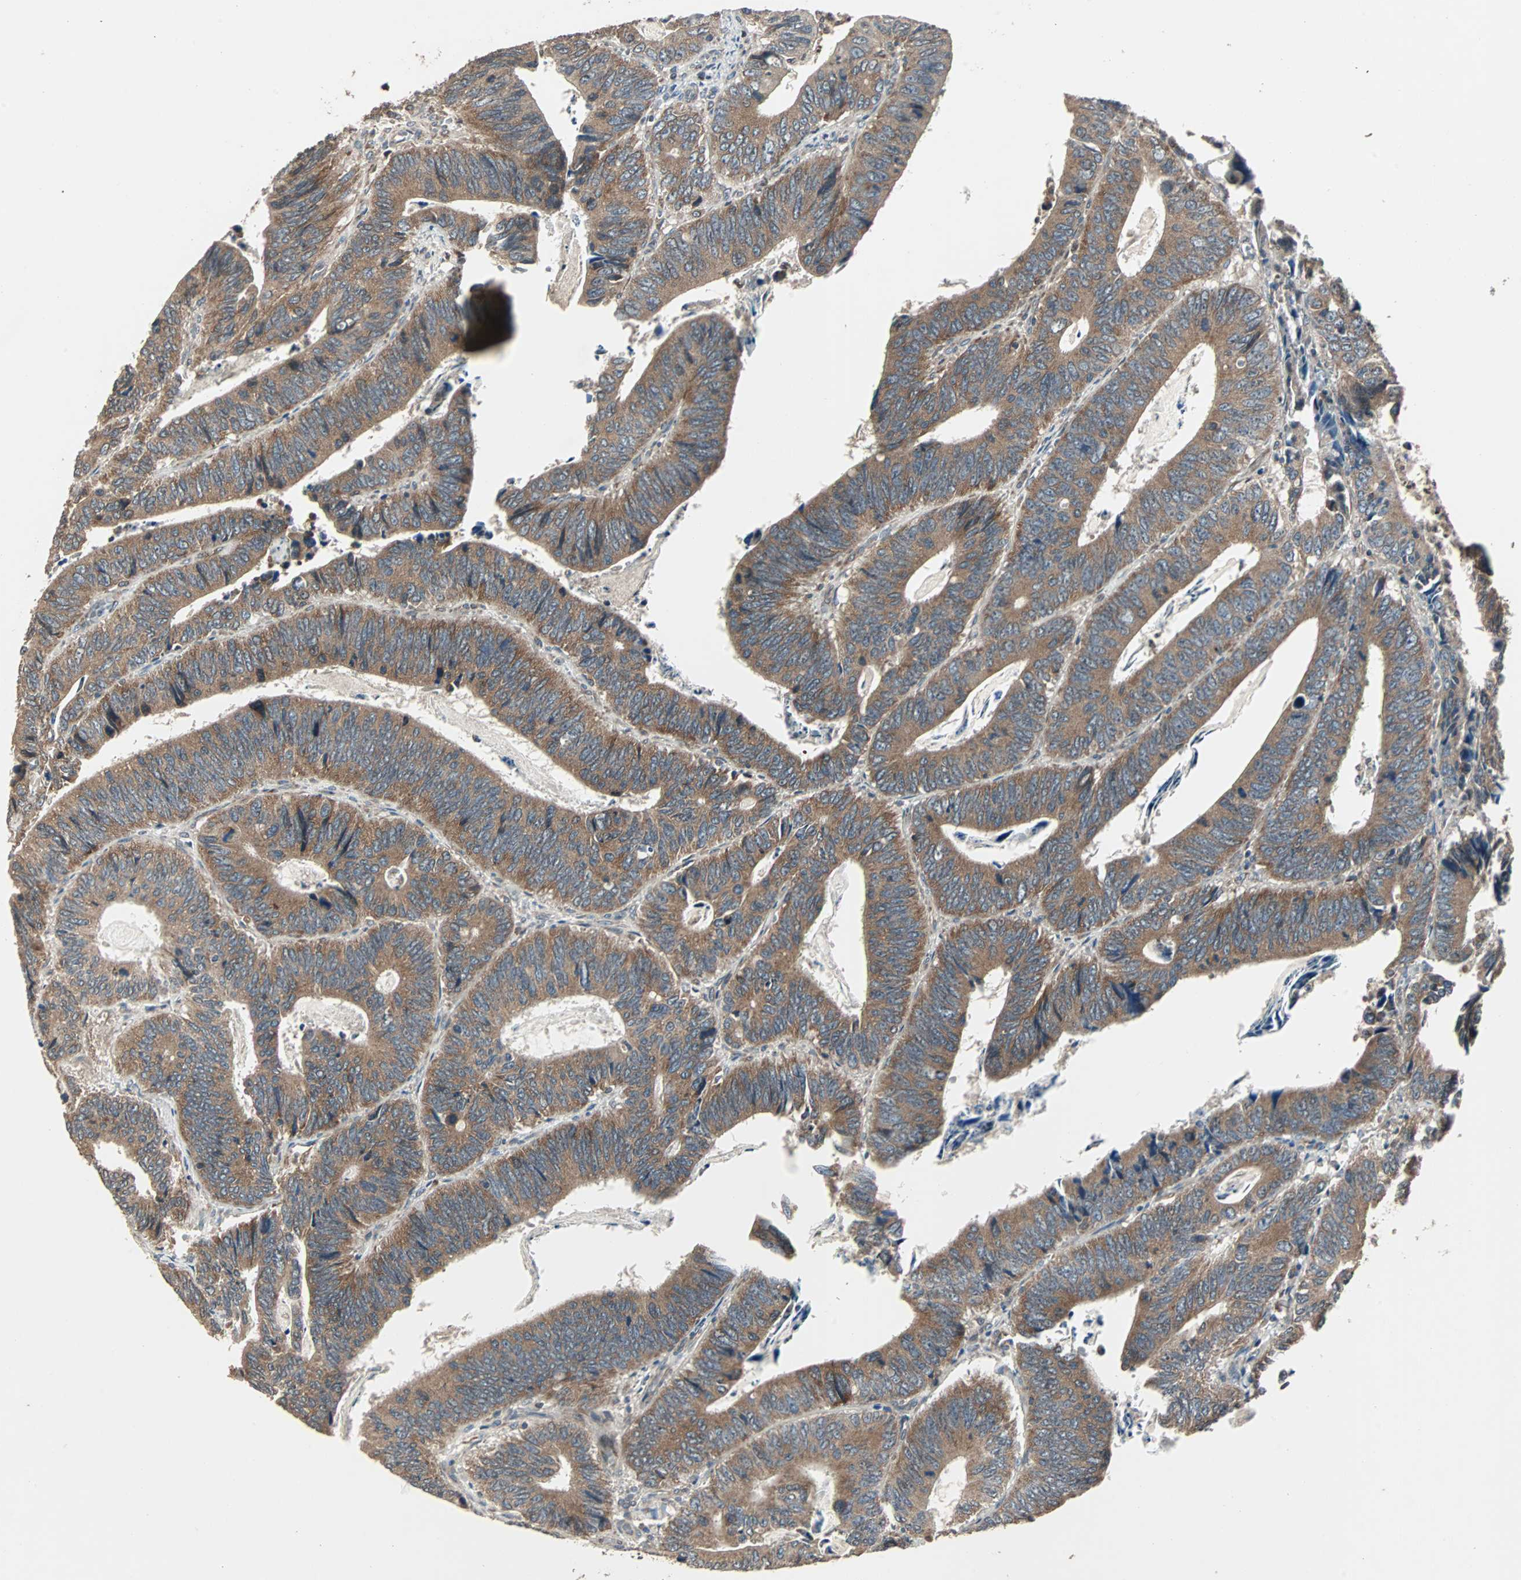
{"staining": {"intensity": "moderate", "quantity": ">75%", "location": "cytoplasmic/membranous"}, "tissue": "colorectal cancer", "cell_type": "Tumor cells", "image_type": "cancer", "snomed": [{"axis": "morphology", "description": "Adenocarcinoma, NOS"}, {"axis": "topography", "description": "Colon"}], "caption": "The micrograph exhibits immunohistochemical staining of colorectal cancer (adenocarcinoma). There is moderate cytoplasmic/membranous staining is identified in about >75% of tumor cells.", "gene": "RAB7A", "patient": {"sex": "male", "age": 72}}